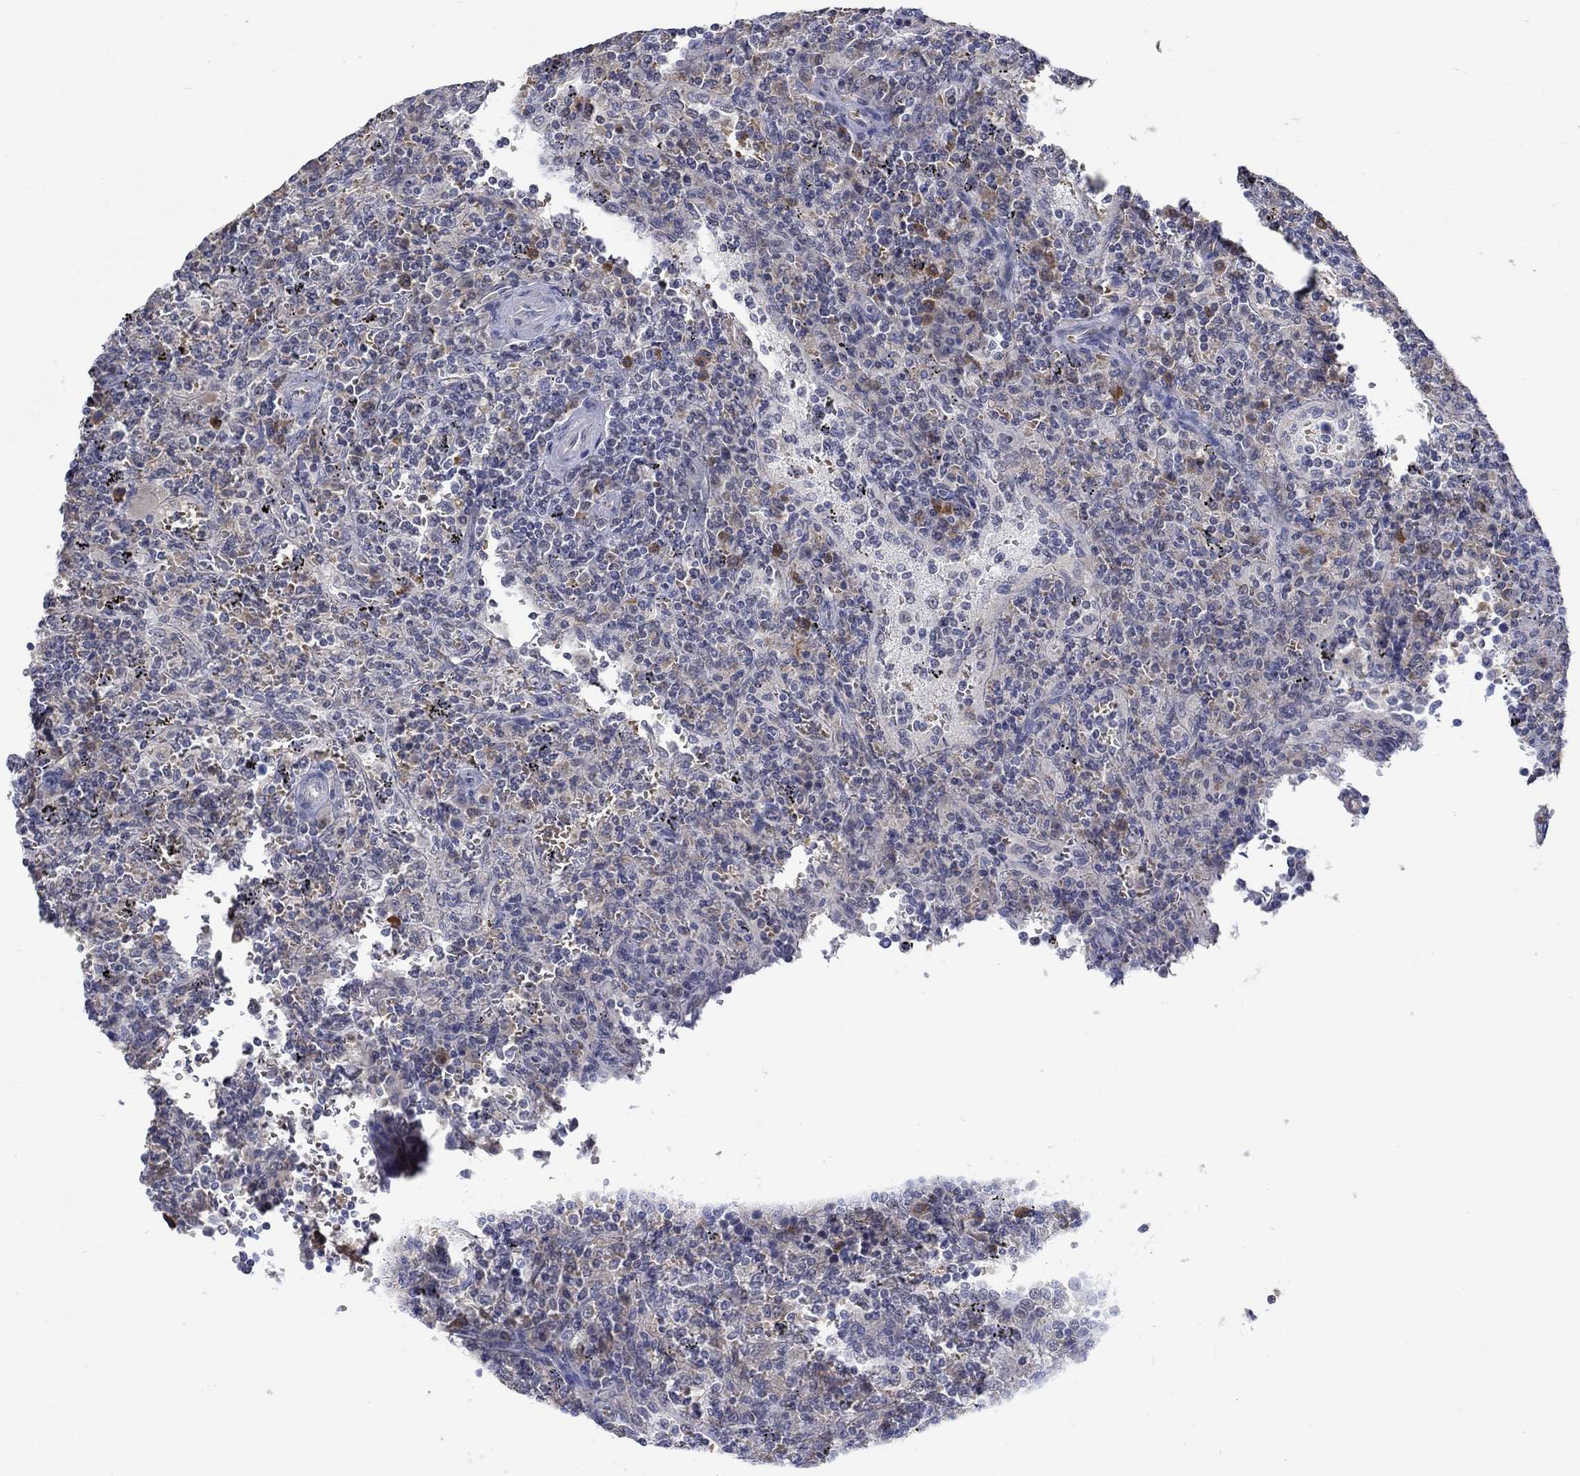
{"staining": {"intensity": "negative", "quantity": "none", "location": "none"}, "tissue": "lymphoma", "cell_type": "Tumor cells", "image_type": "cancer", "snomed": [{"axis": "morphology", "description": "Malignant lymphoma, non-Hodgkin's type, Low grade"}, {"axis": "topography", "description": "Spleen"}], "caption": "The image displays no significant expression in tumor cells of lymphoma.", "gene": "WASF1", "patient": {"sex": "male", "age": 62}}